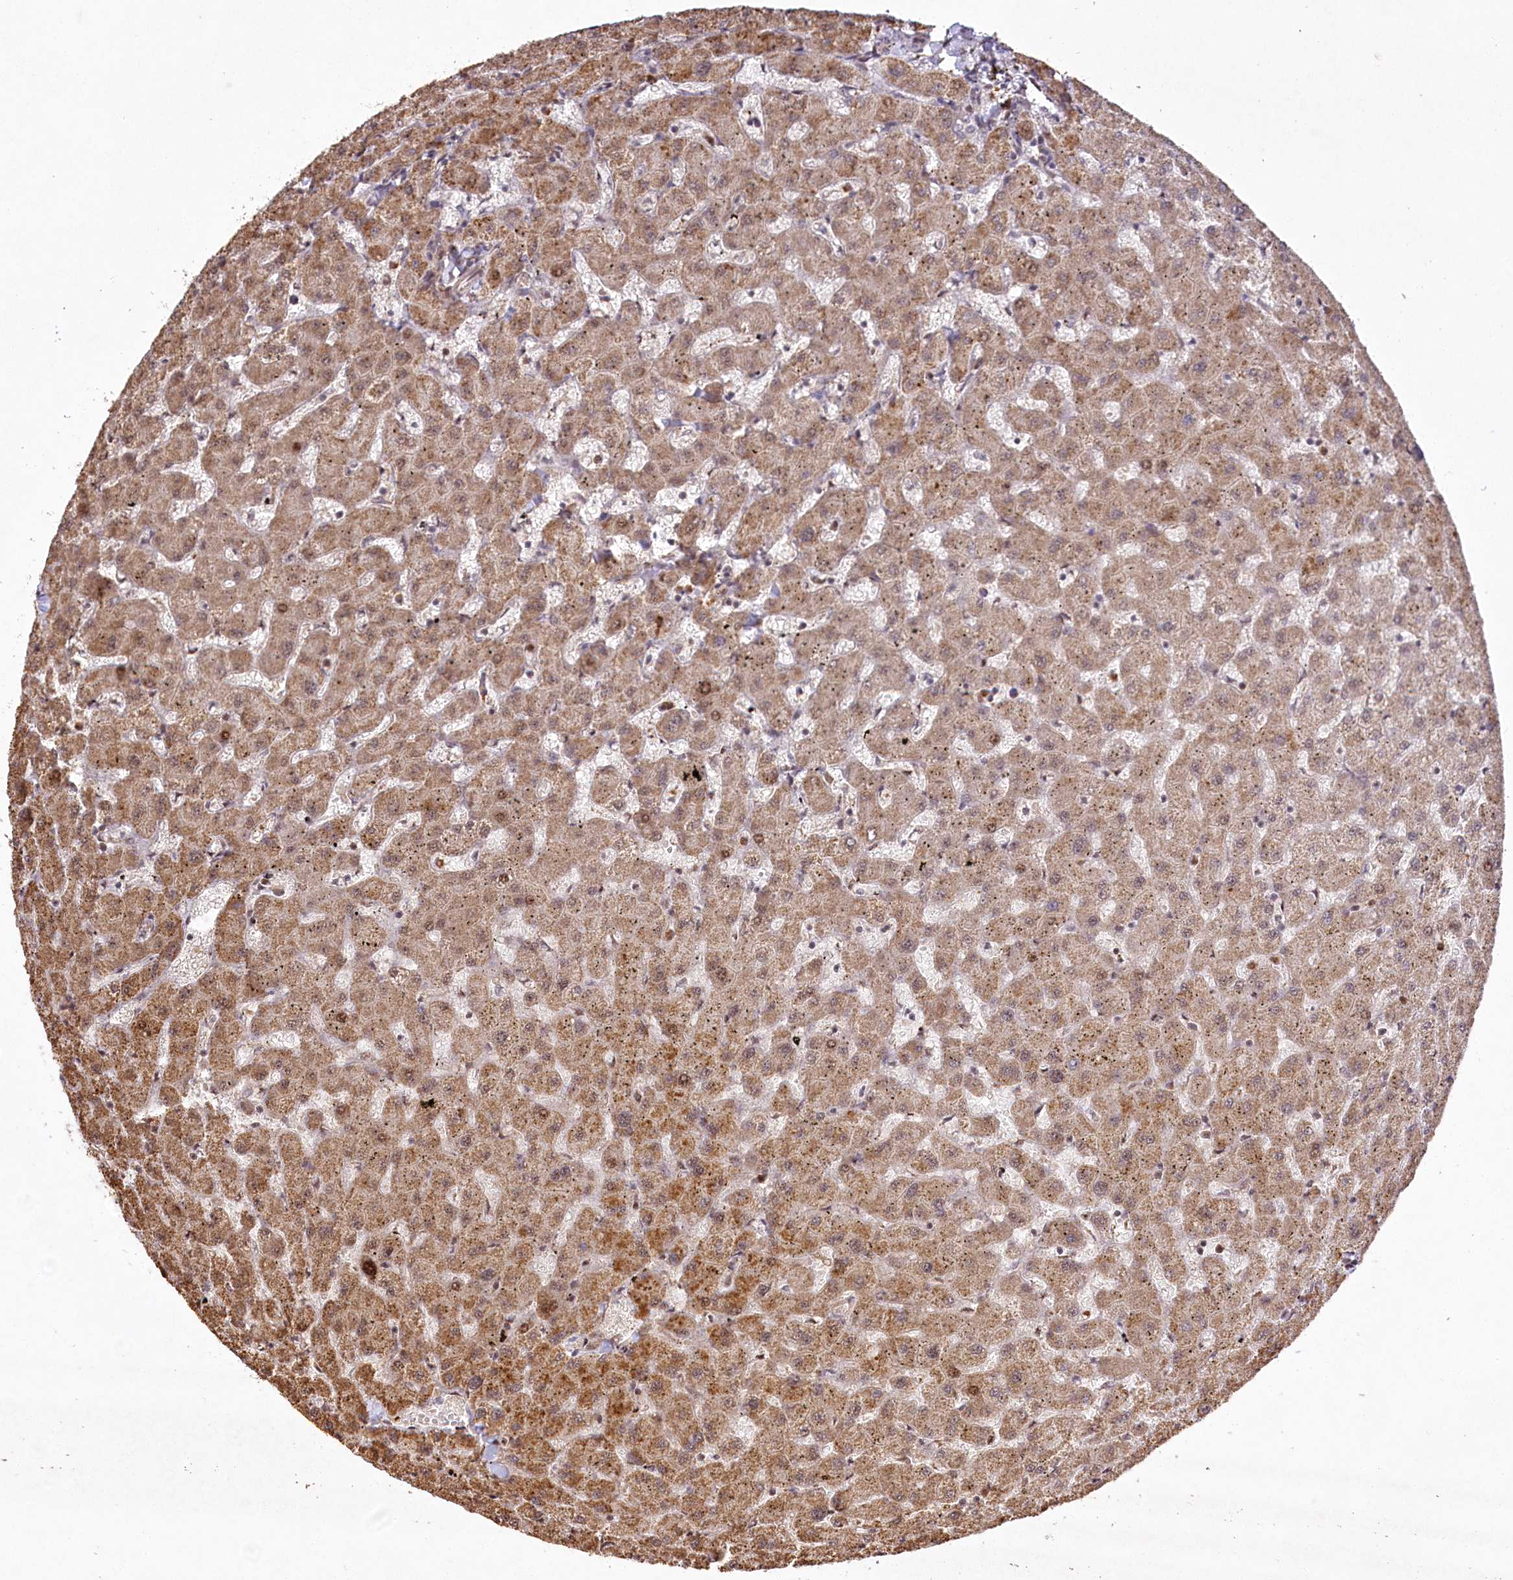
{"staining": {"intensity": "weak", "quantity": "<25%", "location": "cytoplasmic/membranous"}, "tissue": "liver", "cell_type": "Cholangiocytes", "image_type": "normal", "snomed": [{"axis": "morphology", "description": "Normal tissue, NOS"}, {"axis": "topography", "description": "Liver"}], "caption": "There is no significant staining in cholangiocytes of liver. (DAB immunohistochemistry (IHC) with hematoxylin counter stain).", "gene": "PYROXD1", "patient": {"sex": "female", "age": 63}}